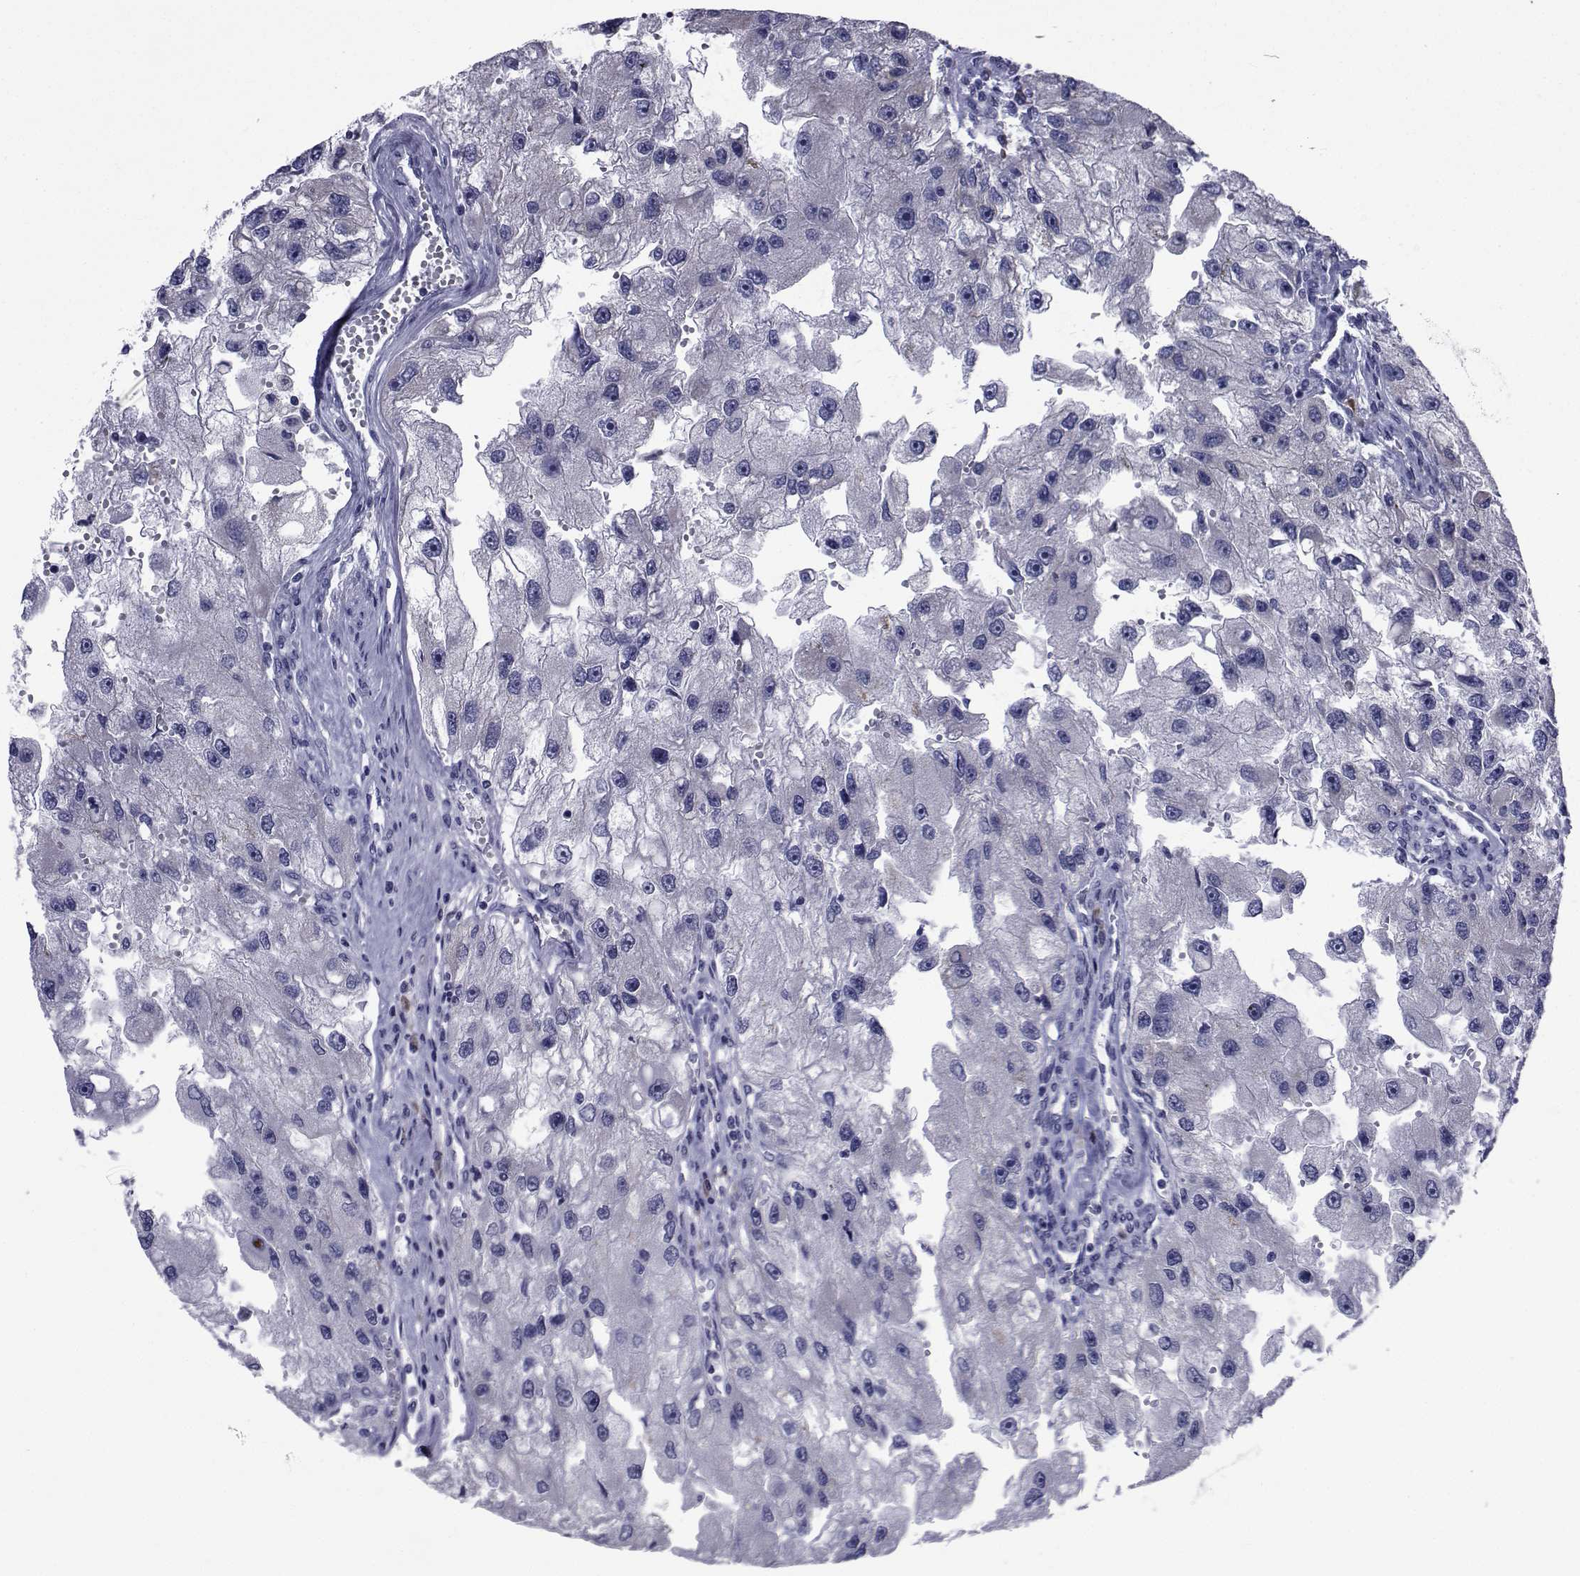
{"staining": {"intensity": "negative", "quantity": "none", "location": "none"}, "tissue": "renal cancer", "cell_type": "Tumor cells", "image_type": "cancer", "snomed": [{"axis": "morphology", "description": "Adenocarcinoma, NOS"}, {"axis": "topography", "description": "Kidney"}], "caption": "Protein analysis of adenocarcinoma (renal) displays no significant positivity in tumor cells. (DAB IHC, high magnification).", "gene": "ROPN1", "patient": {"sex": "male", "age": 63}}